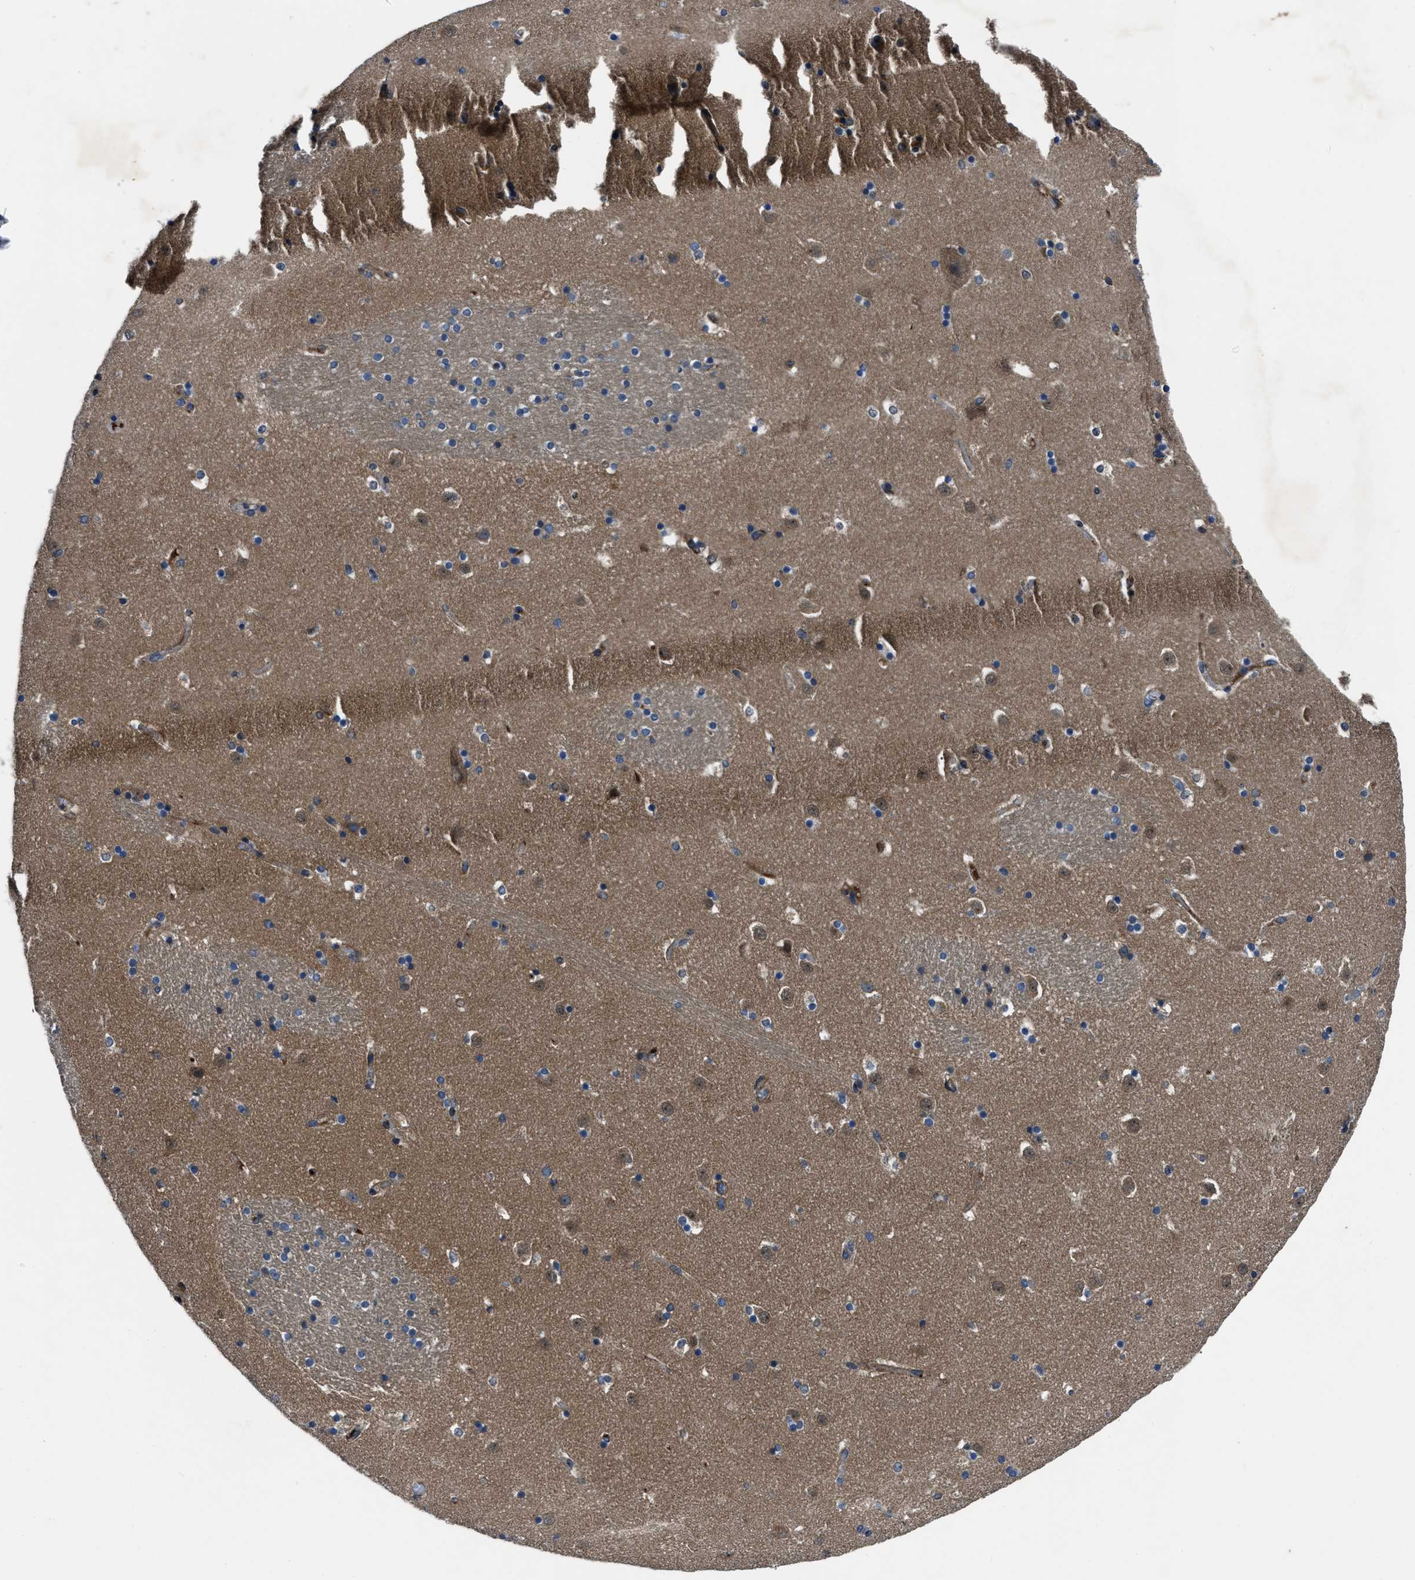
{"staining": {"intensity": "negative", "quantity": "none", "location": "none"}, "tissue": "caudate", "cell_type": "Glial cells", "image_type": "normal", "snomed": [{"axis": "morphology", "description": "Normal tissue, NOS"}, {"axis": "topography", "description": "Lateral ventricle wall"}], "caption": "Immunohistochemistry (IHC) histopathology image of benign caudate: caudate stained with DAB (3,3'-diaminobenzidine) displays no significant protein staining in glial cells.", "gene": "ERC1", "patient": {"sex": "male", "age": 45}}